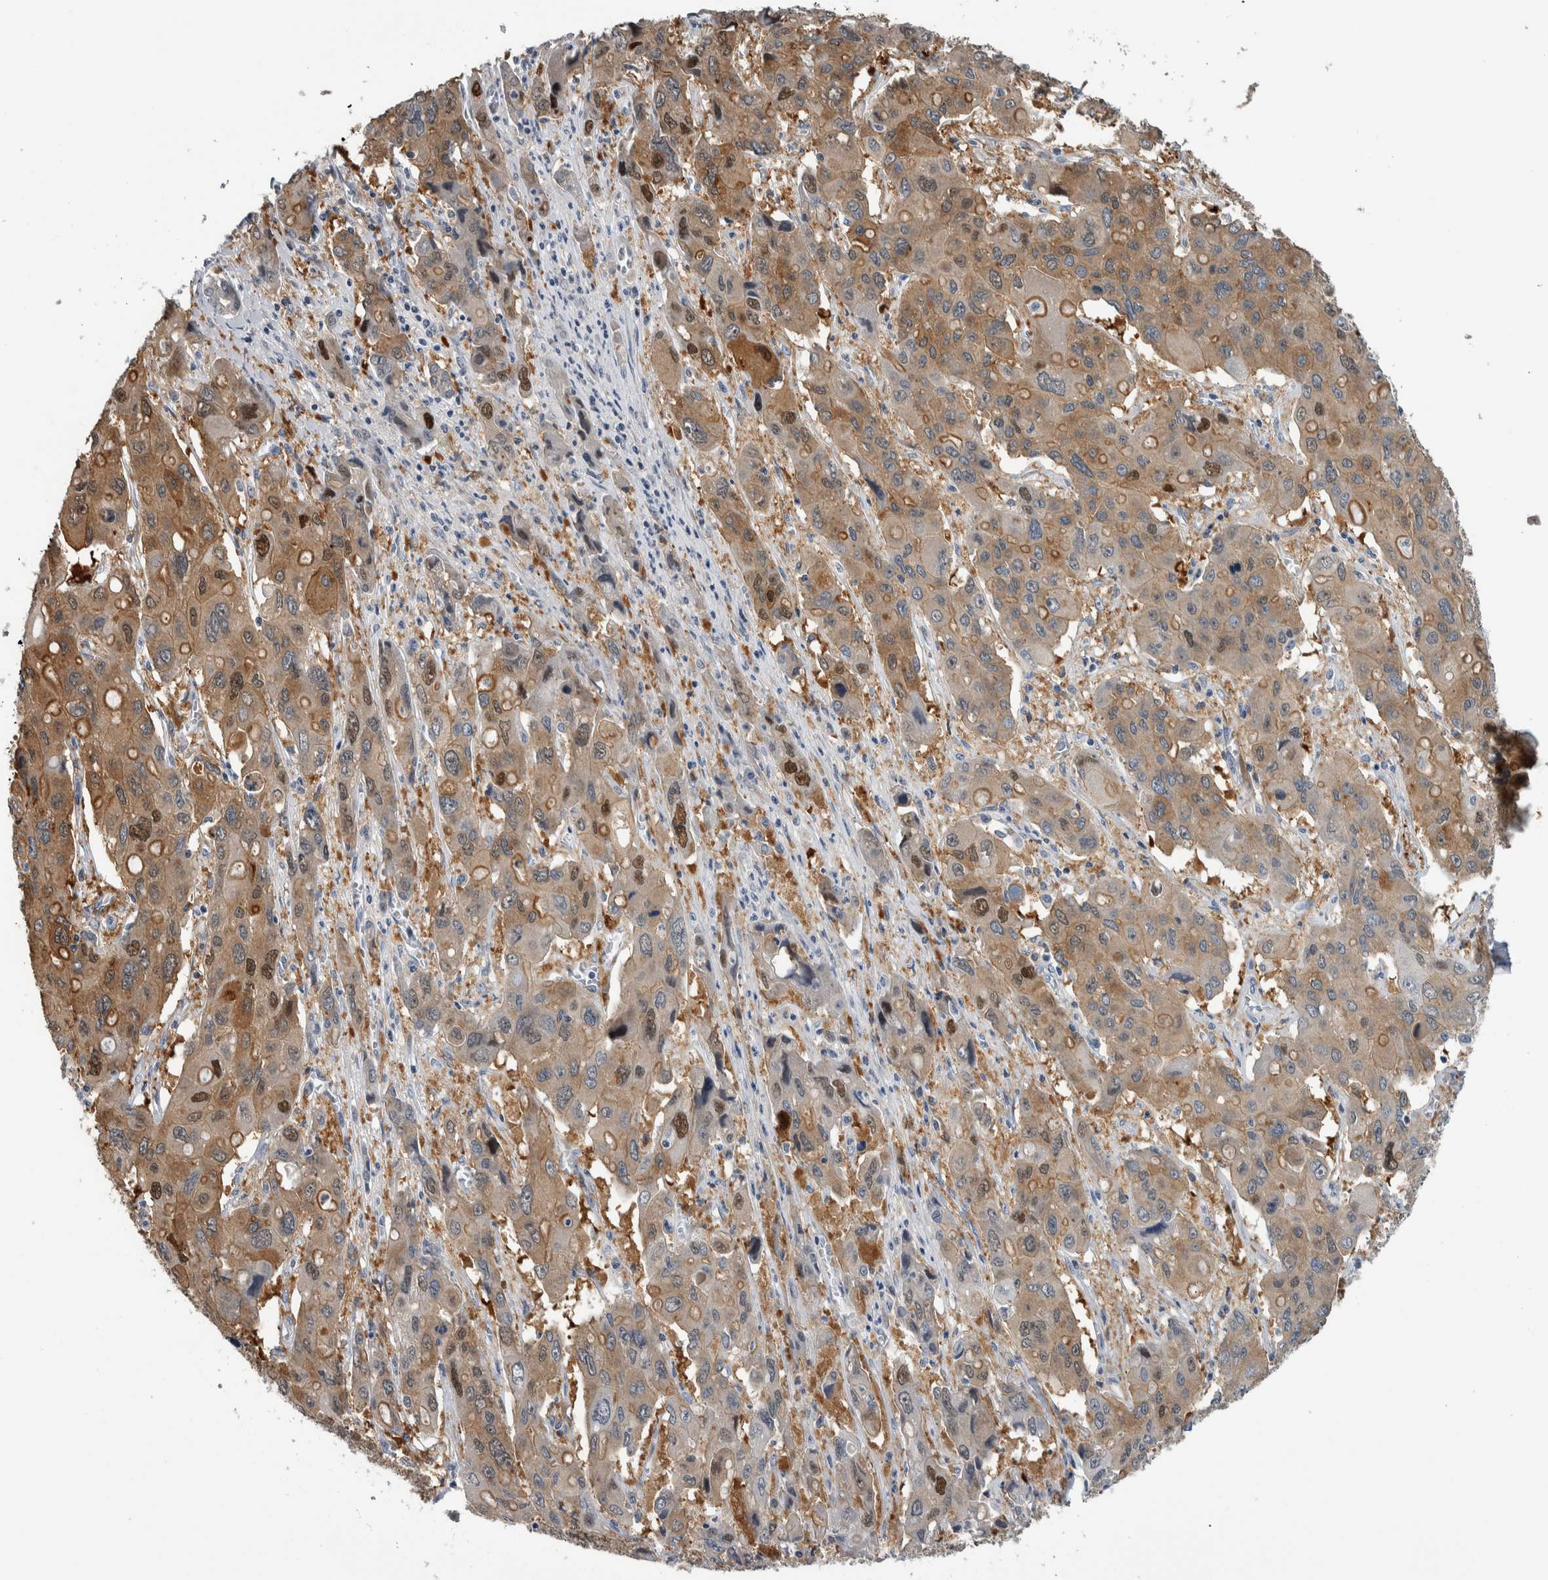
{"staining": {"intensity": "weak", "quantity": ">75%", "location": "cytoplasmic/membranous,nuclear"}, "tissue": "liver cancer", "cell_type": "Tumor cells", "image_type": "cancer", "snomed": [{"axis": "morphology", "description": "Cholangiocarcinoma"}, {"axis": "topography", "description": "Liver"}], "caption": "This micrograph shows liver cholangiocarcinoma stained with immunohistochemistry to label a protein in brown. The cytoplasmic/membranous and nuclear of tumor cells show weak positivity for the protein. Nuclei are counter-stained blue.", "gene": "COL14A1", "patient": {"sex": "male", "age": 67}}